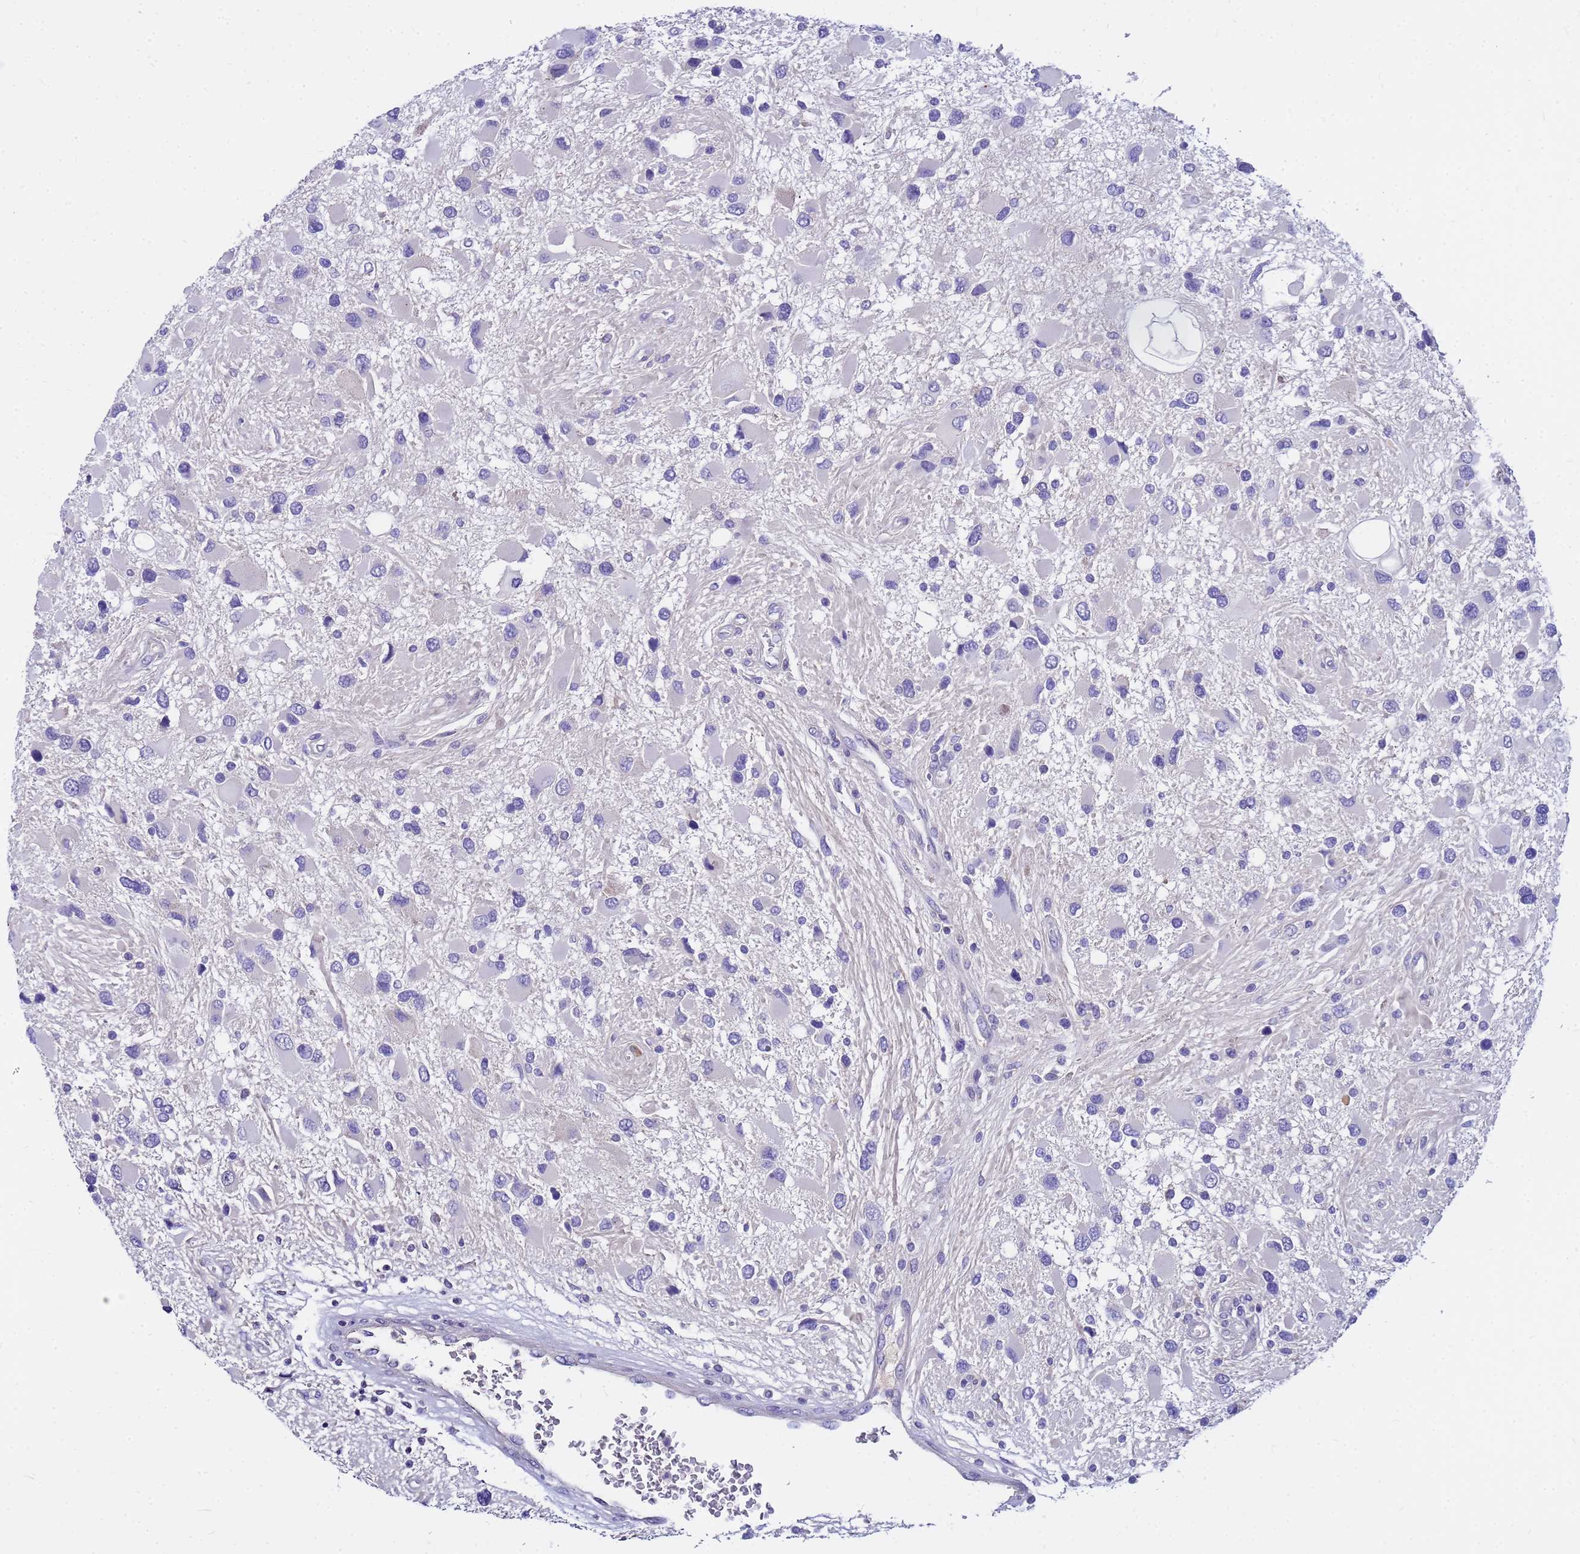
{"staining": {"intensity": "negative", "quantity": "none", "location": "none"}, "tissue": "glioma", "cell_type": "Tumor cells", "image_type": "cancer", "snomed": [{"axis": "morphology", "description": "Glioma, malignant, High grade"}, {"axis": "topography", "description": "Brain"}], "caption": "High power microscopy histopathology image of an immunohistochemistry photomicrograph of malignant glioma (high-grade), revealing no significant positivity in tumor cells.", "gene": "DPRX", "patient": {"sex": "male", "age": 53}}